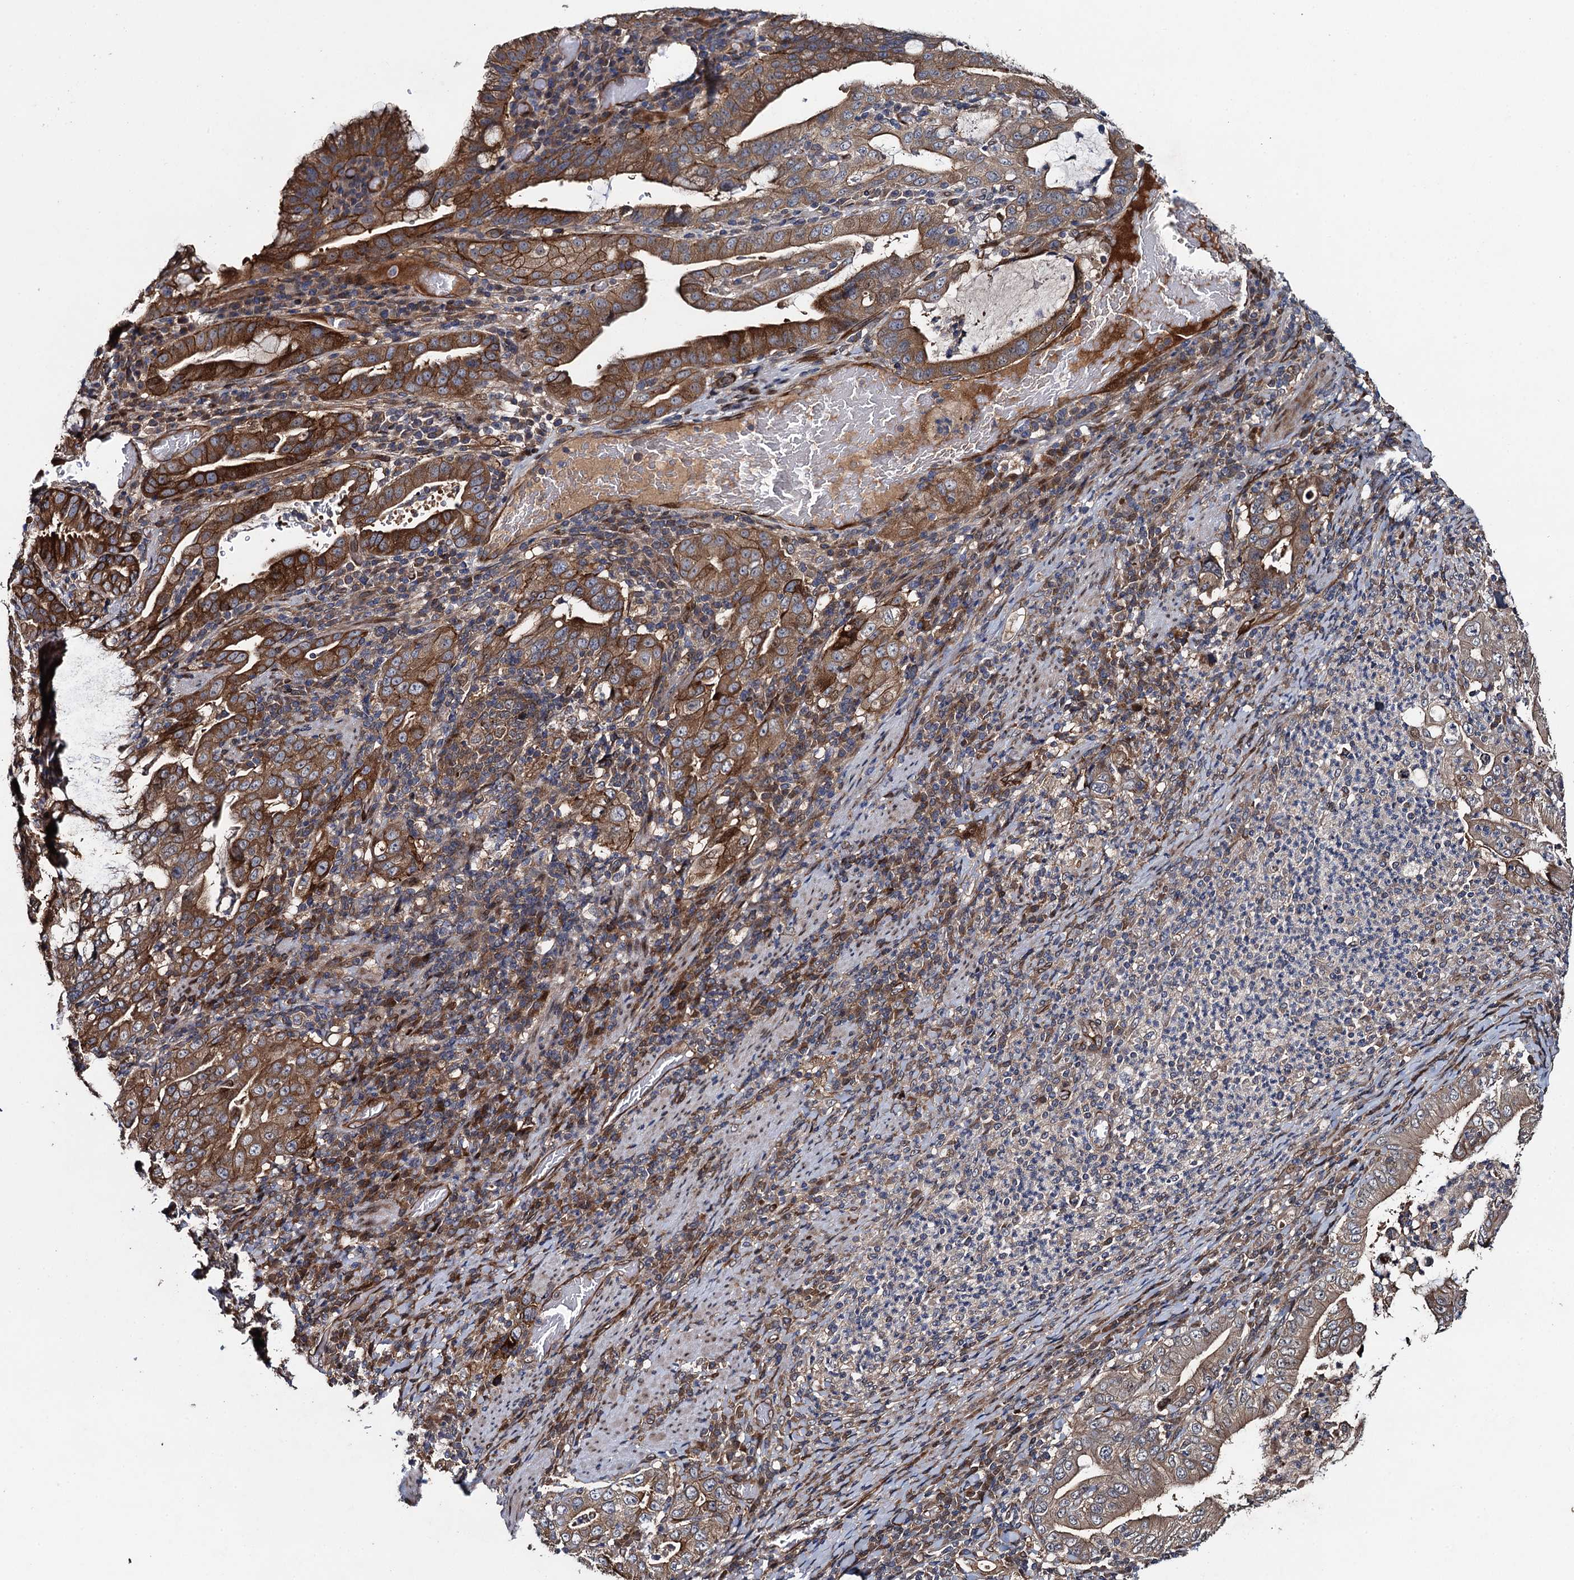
{"staining": {"intensity": "strong", "quantity": "25%-75%", "location": "cytoplasmic/membranous"}, "tissue": "stomach cancer", "cell_type": "Tumor cells", "image_type": "cancer", "snomed": [{"axis": "morphology", "description": "Normal tissue, NOS"}, {"axis": "morphology", "description": "Adenocarcinoma, NOS"}, {"axis": "topography", "description": "Esophagus"}, {"axis": "topography", "description": "Stomach, upper"}, {"axis": "topography", "description": "Peripheral nerve tissue"}], "caption": "This is an image of immunohistochemistry staining of stomach adenocarcinoma, which shows strong staining in the cytoplasmic/membranous of tumor cells.", "gene": "RHOBTB1", "patient": {"sex": "male", "age": 62}}